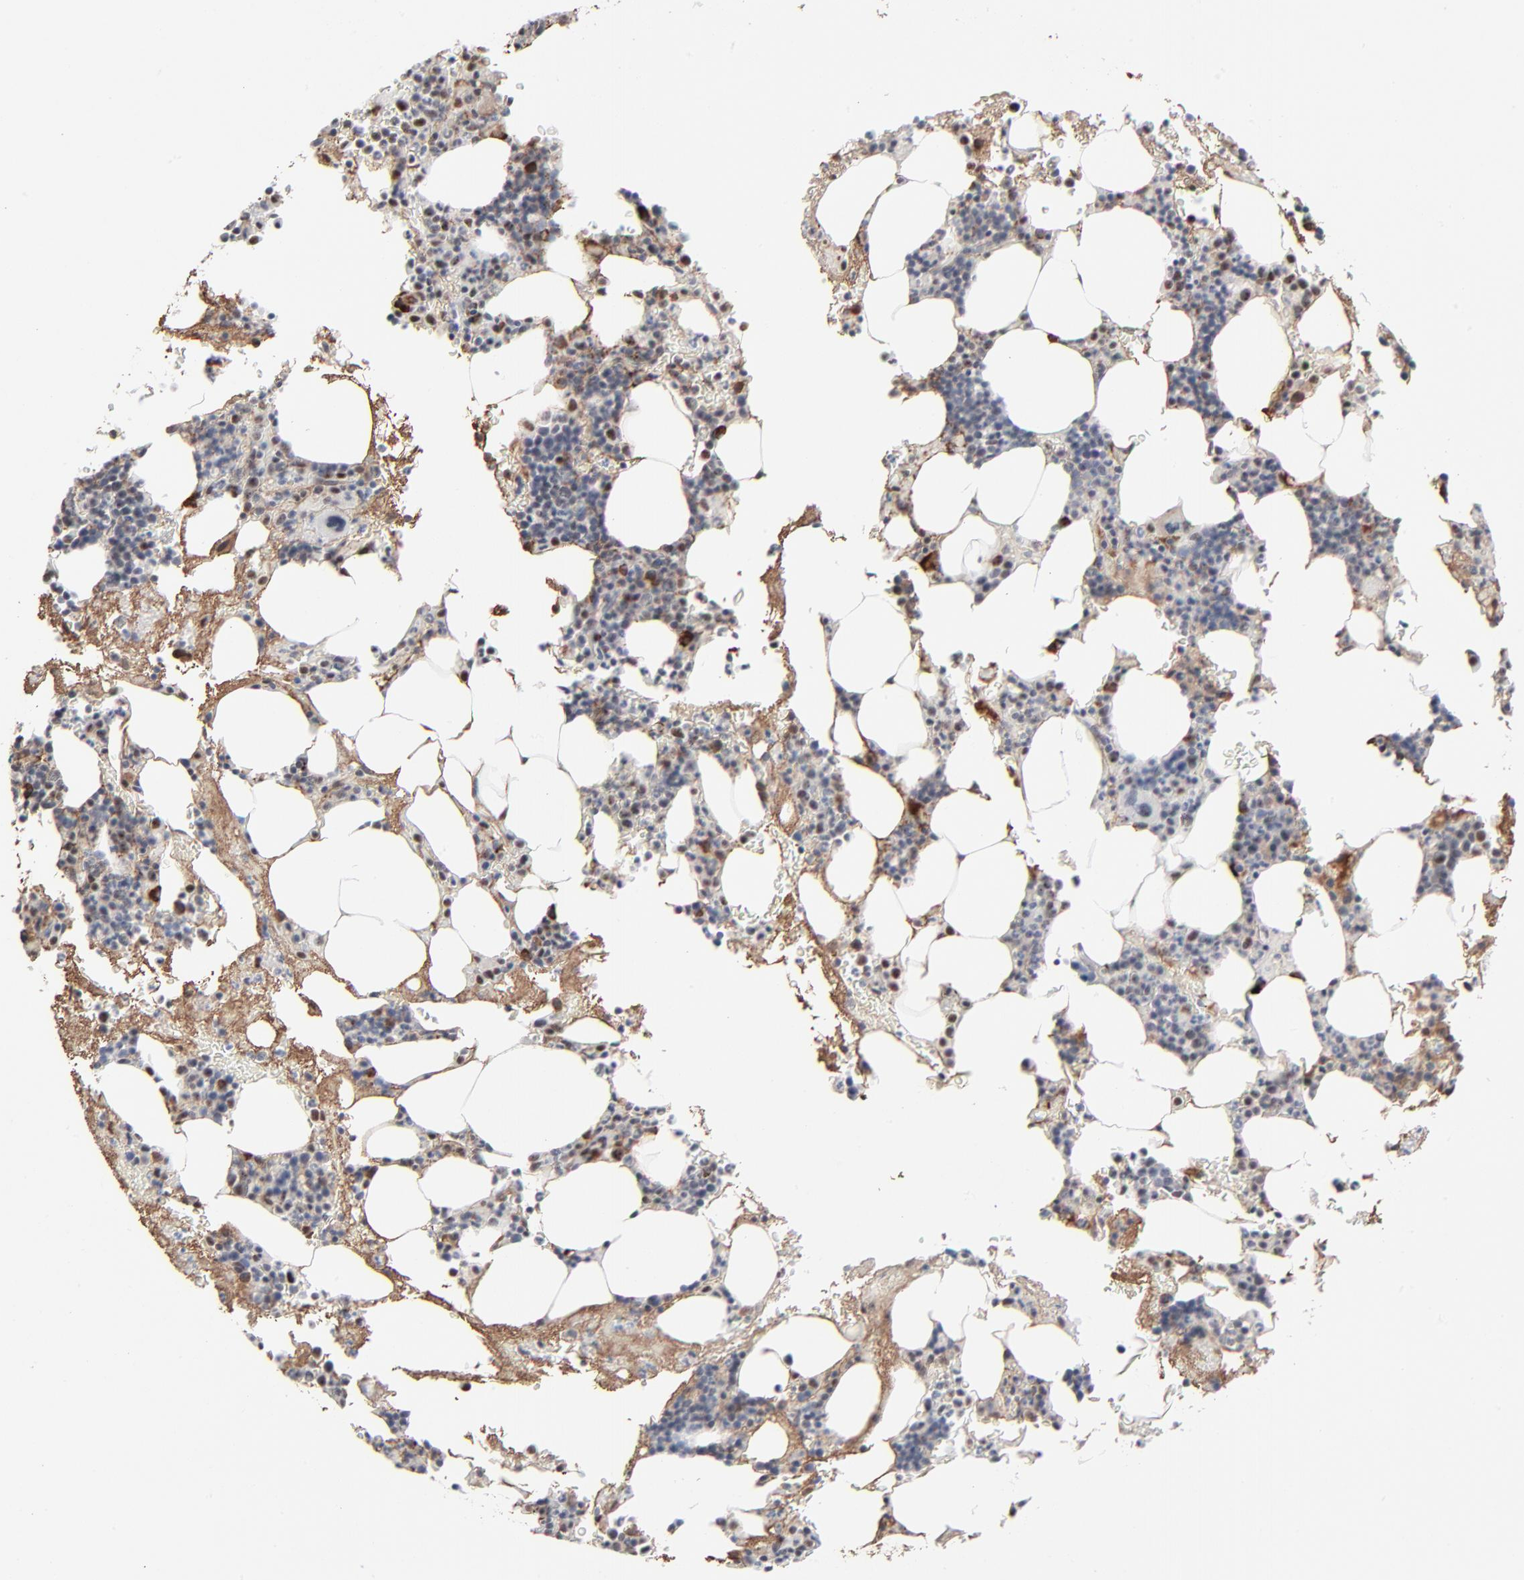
{"staining": {"intensity": "weak", "quantity": "<25%", "location": "nuclear"}, "tissue": "bone marrow", "cell_type": "Hematopoietic cells", "image_type": "normal", "snomed": [{"axis": "morphology", "description": "Normal tissue, NOS"}, {"axis": "topography", "description": "Bone marrow"}], "caption": "High power microscopy image of an IHC image of normal bone marrow, revealing no significant positivity in hematopoietic cells. The staining was performed using DAB to visualize the protein expression in brown, while the nuclei were stained in blue with hematoxylin (Magnification: 20x).", "gene": "MPHOSPH6", "patient": {"sex": "male", "age": 78}}